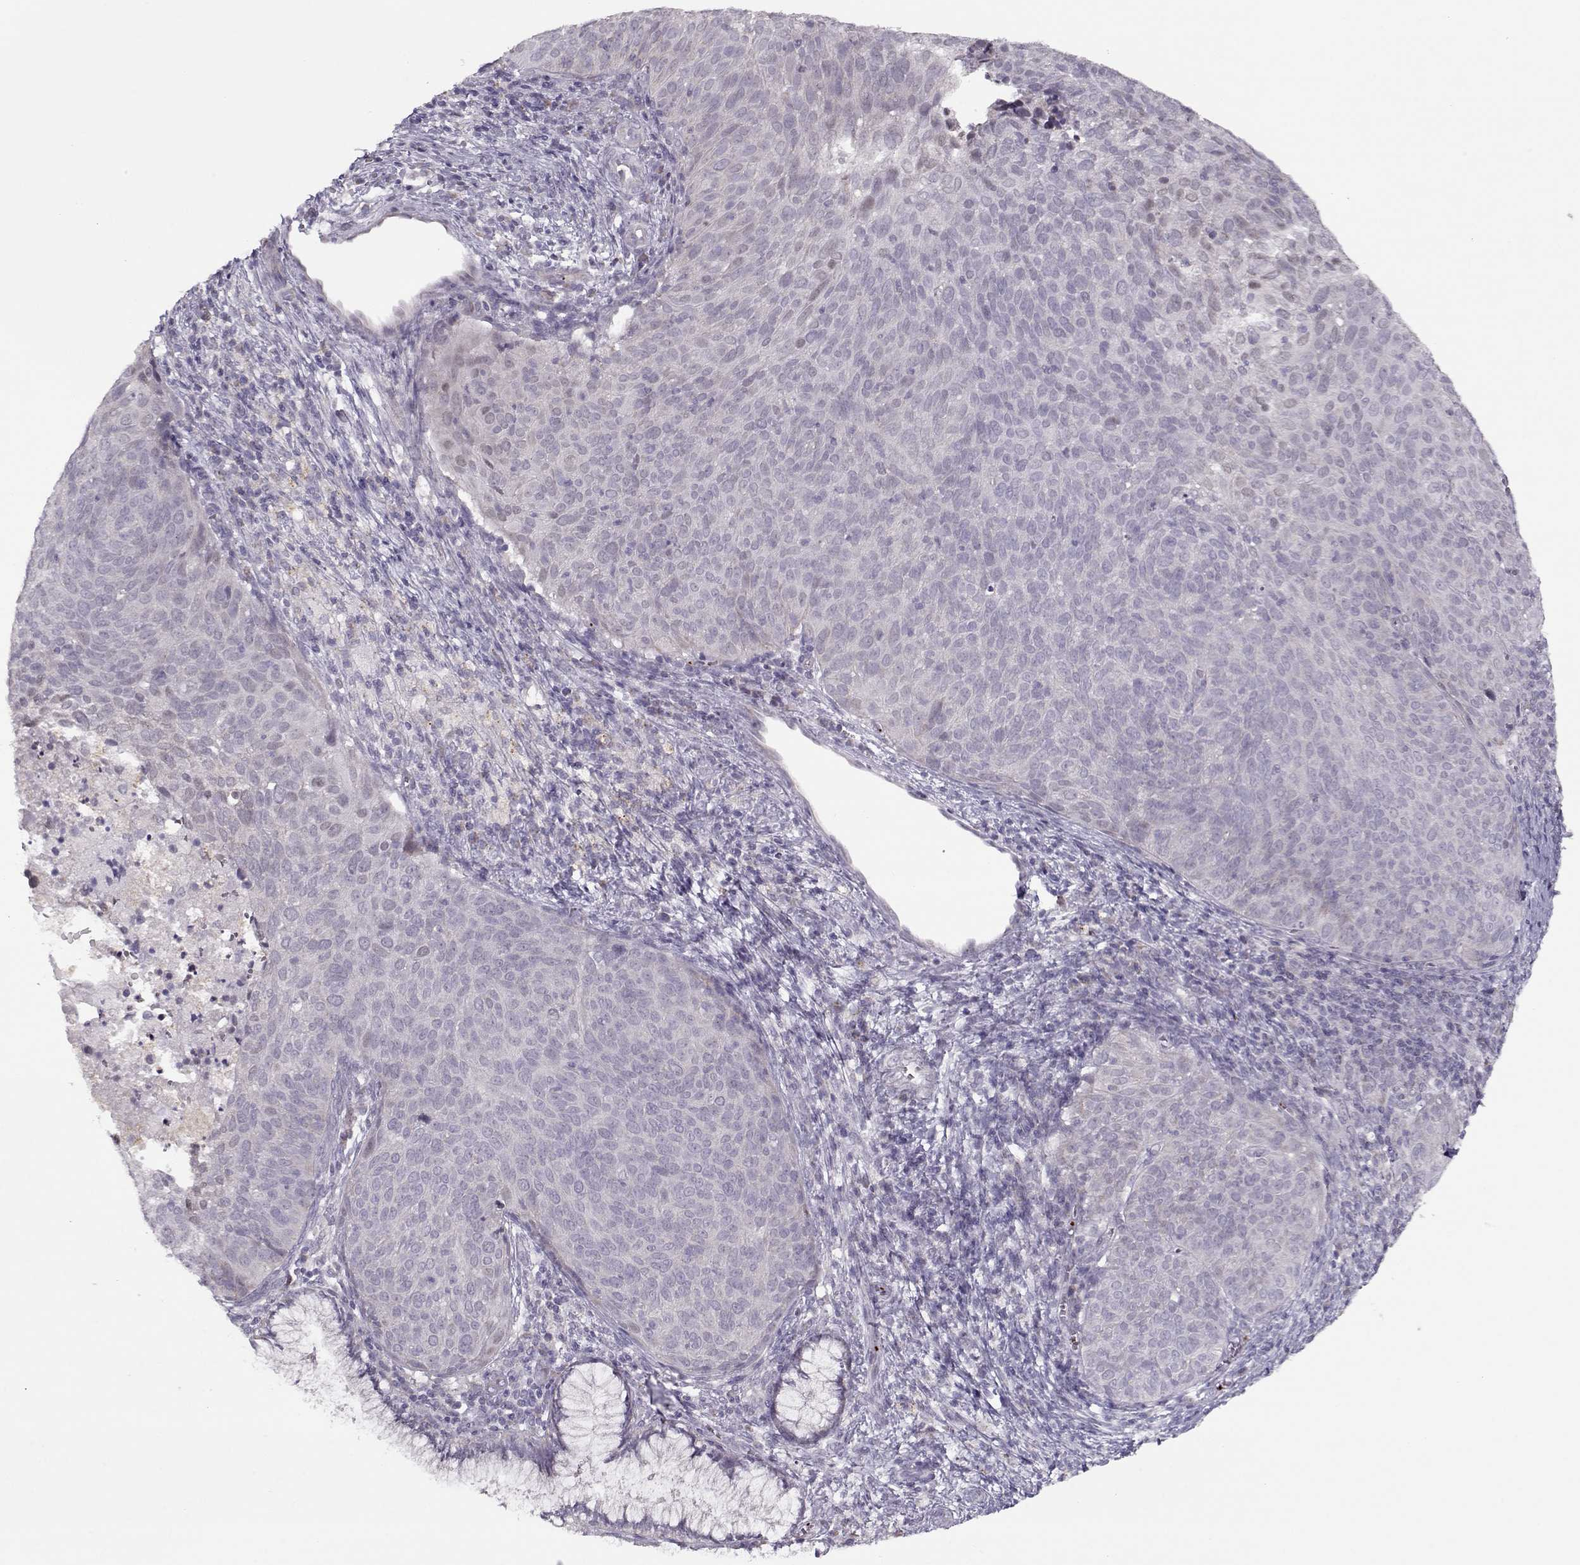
{"staining": {"intensity": "weak", "quantity": "<25%", "location": "nuclear"}, "tissue": "cervical cancer", "cell_type": "Tumor cells", "image_type": "cancer", "snomed": [{"axis": "morphology", "description": "Squamous cell carcinoma, NOS"}, {"axis": "topography", "description": "Cervix"}], "caption": "IHC of human cervical squamous cell carcinoma shows no expression in tumor cells.", "gene": "KLF17", "patient": {"sex": "female", "age": 39}}